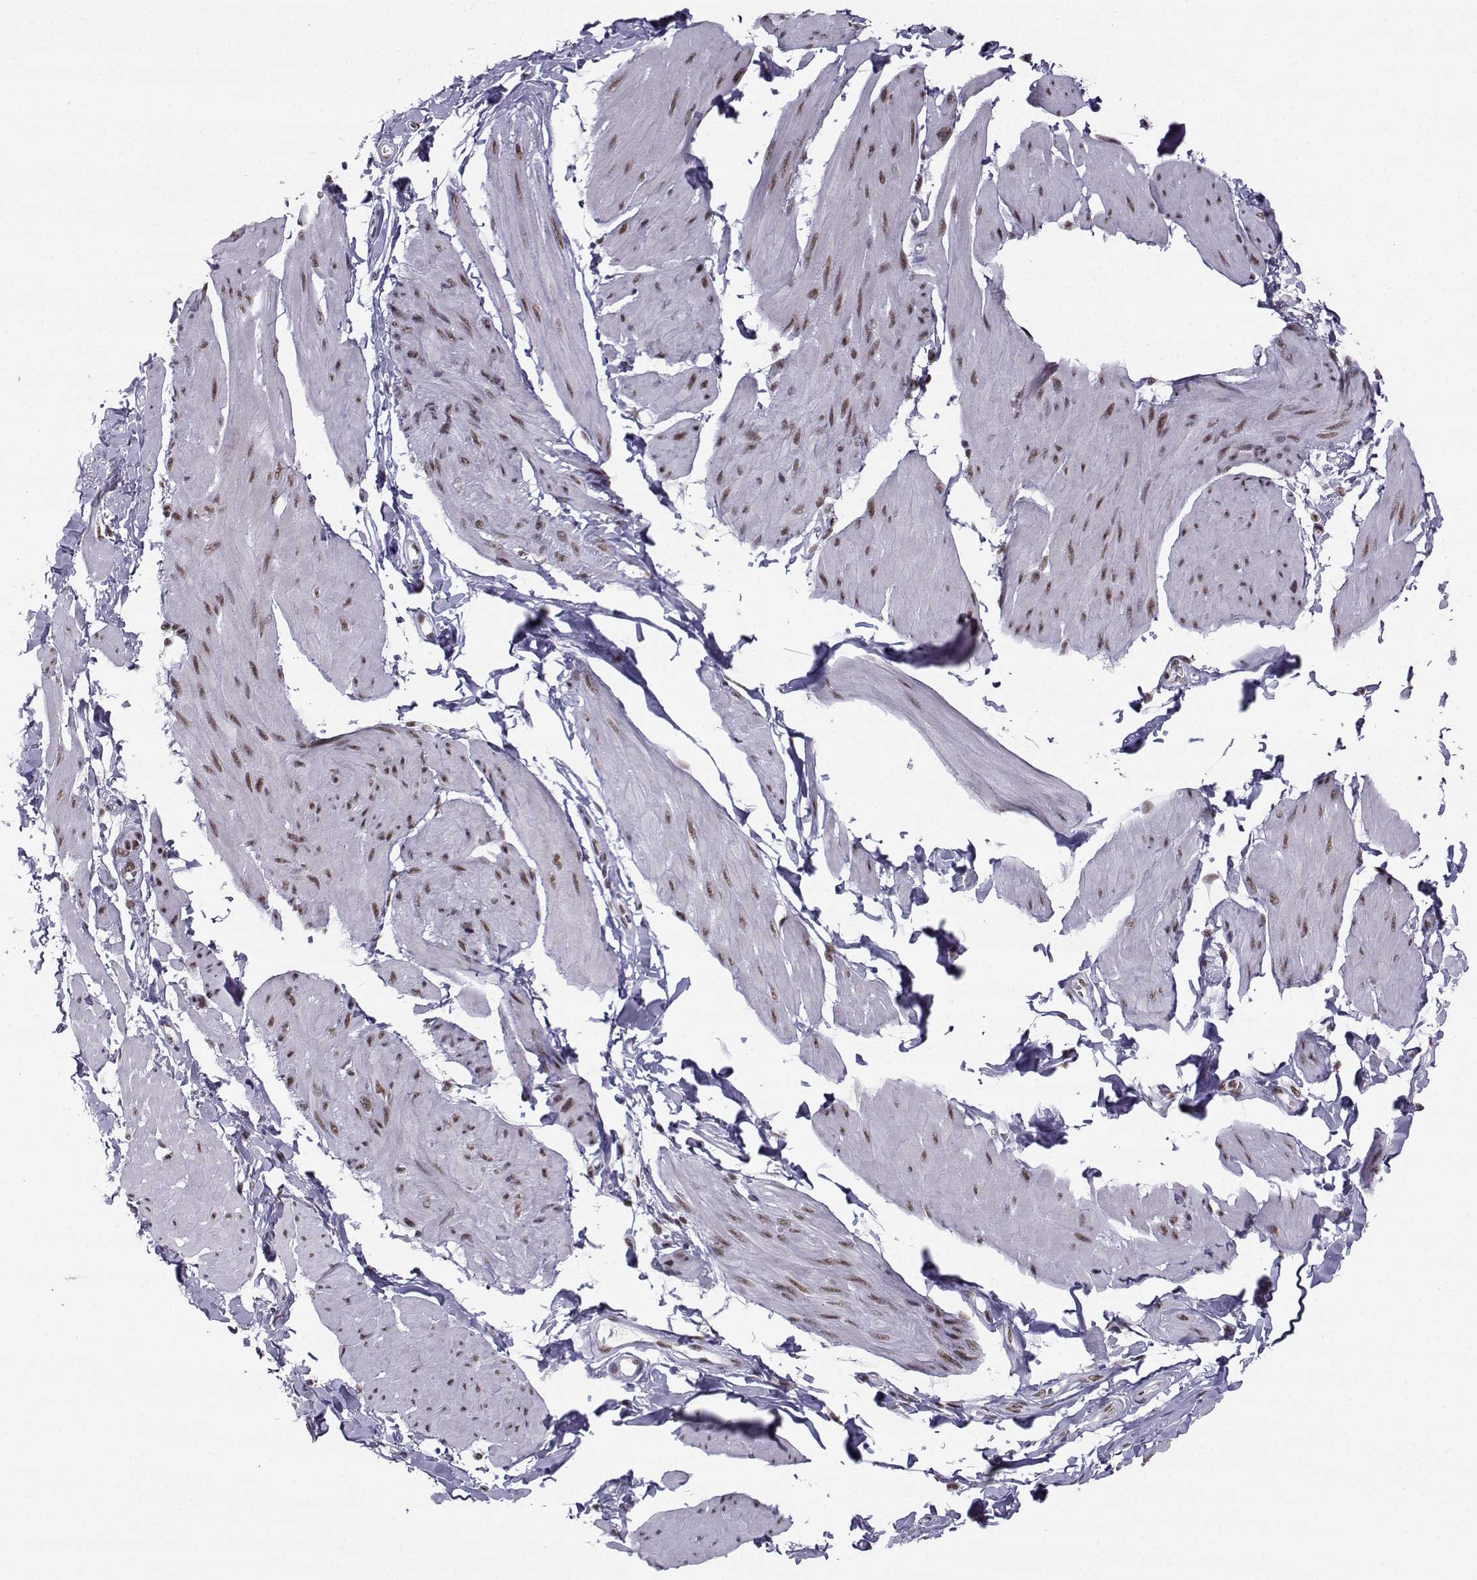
{"staining": {"intensity": "moderate", "quantity": "<25%", "location": "nuclear"}, "tissue": "smooth muscle", "cell_type": "Smooth muscle cells", "image_type": "normal", "snomed": [{"axis": "morphology", "description": "Normal tissue, NOS"}, {"axis": "topography", "description": "Adipose tissue"}, {"axis": "topography", "description": "Smooth muscle"}, {"axis": "topography", "description": "Peripheral nerve tissue"}], "caption": "Benign smooth muscle exhibits moderate nuclear positivity in approximately <25% of smooth muscle cells, visualized by immunohistochemistry. The staining was performed using DAB (3,3'-diaminobenzidine), with brown indicating positive protein expression. Nuclei are stained blue with hematoxylin.", "gene": "SNRPB2", "patient": {"sex": "male", "age": 83}}